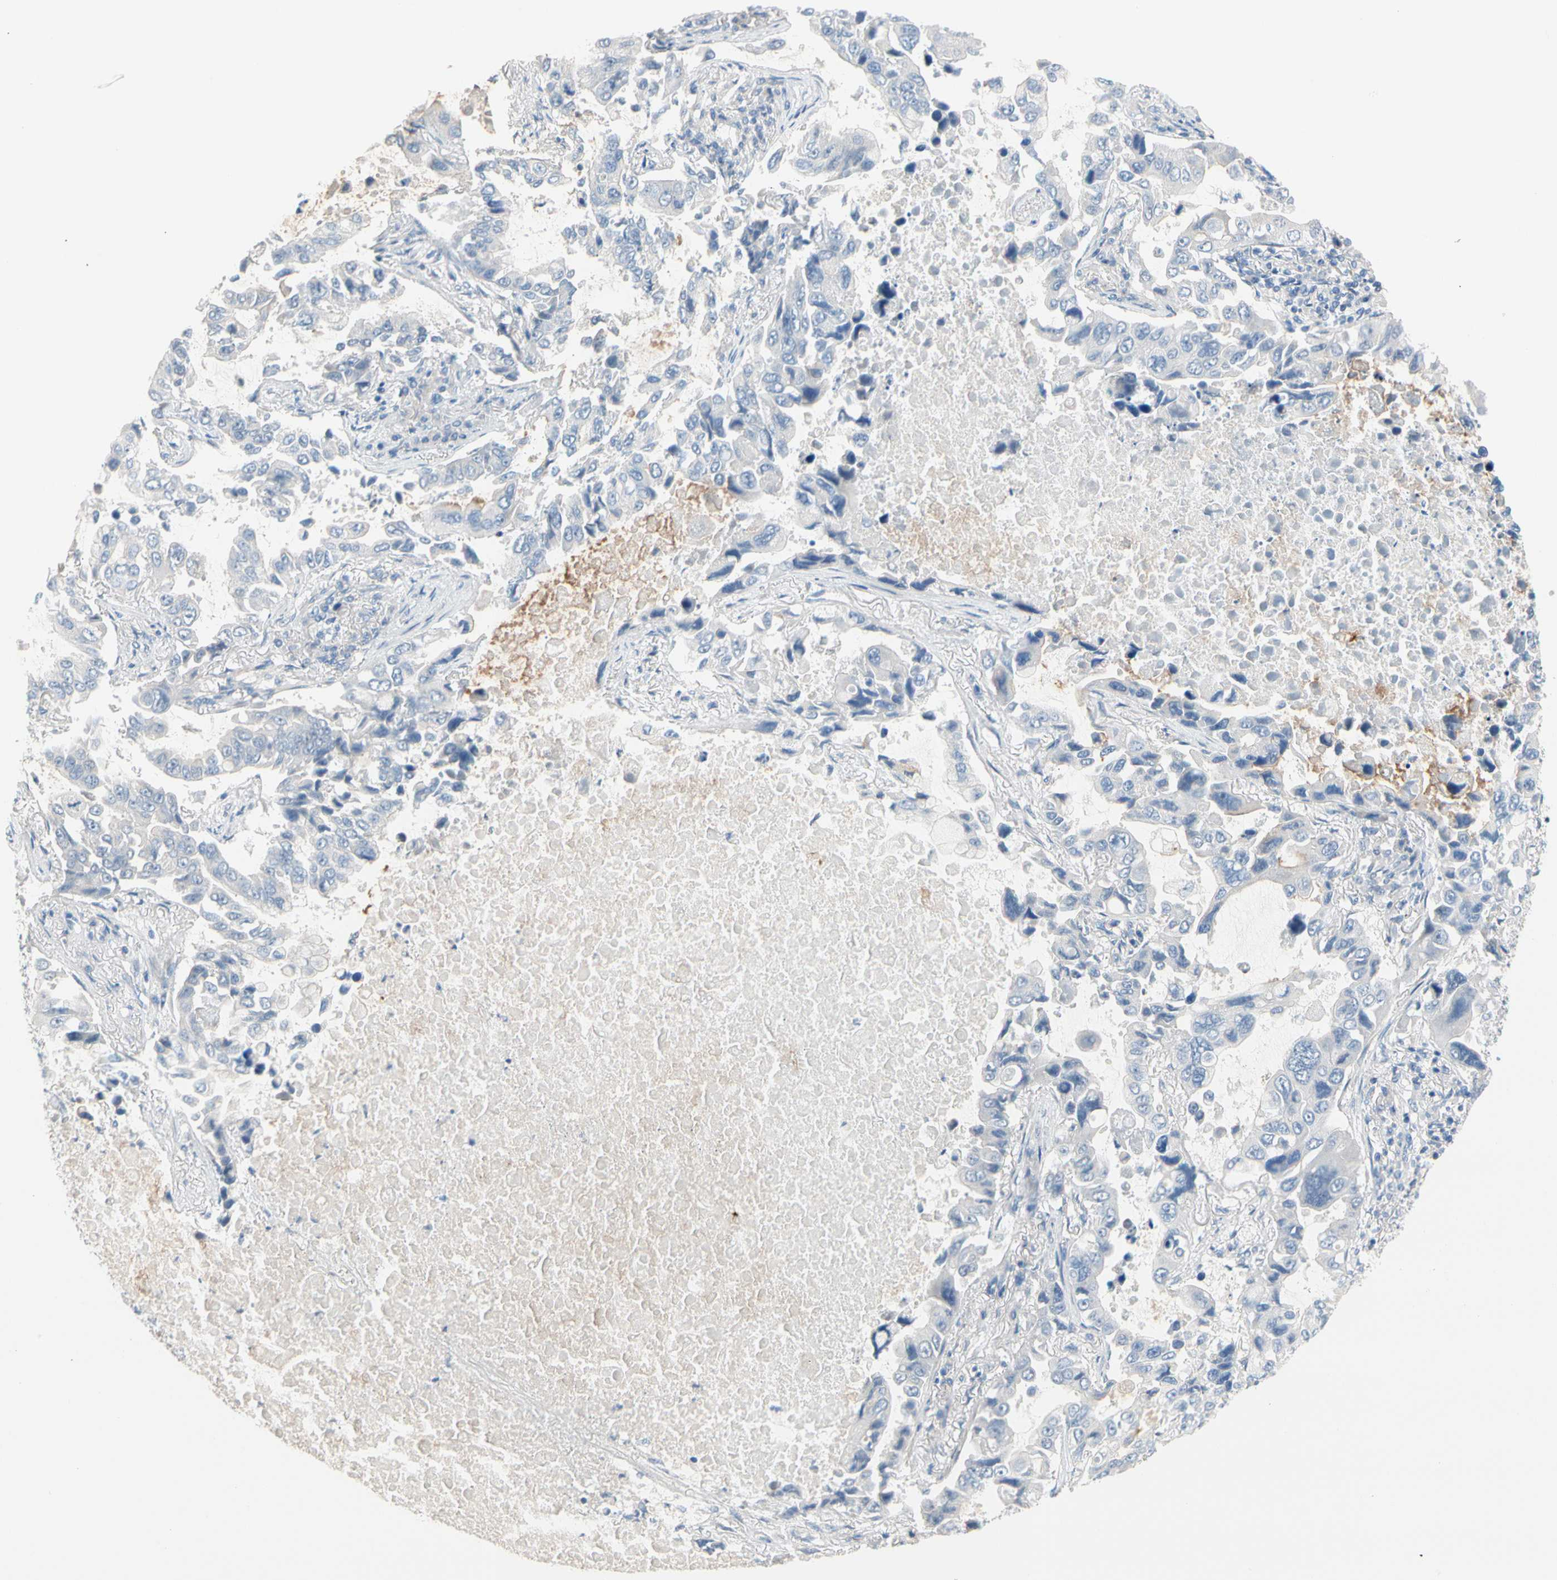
{"staining": {"intensity": "negative", "quantity": "none", "location": "none"}, "tissue": "lung cancer", "cell_type": "Tumor cells", "image_type": "cancer", "snomed": [{"axis": "morphology", "description": "Adenocarcinoma, NOS"}, {"axis": "topography", "description": "Lung"}], "caption": "DAB (3,3'-diaminobenzidine) immunohistochemical staining of lung cancer demonstrates no significant positivity in tumor cells. Nuclei are stained in blue.", "gene": "MARK1", "patient": {"sex": "male", "age": 64}}